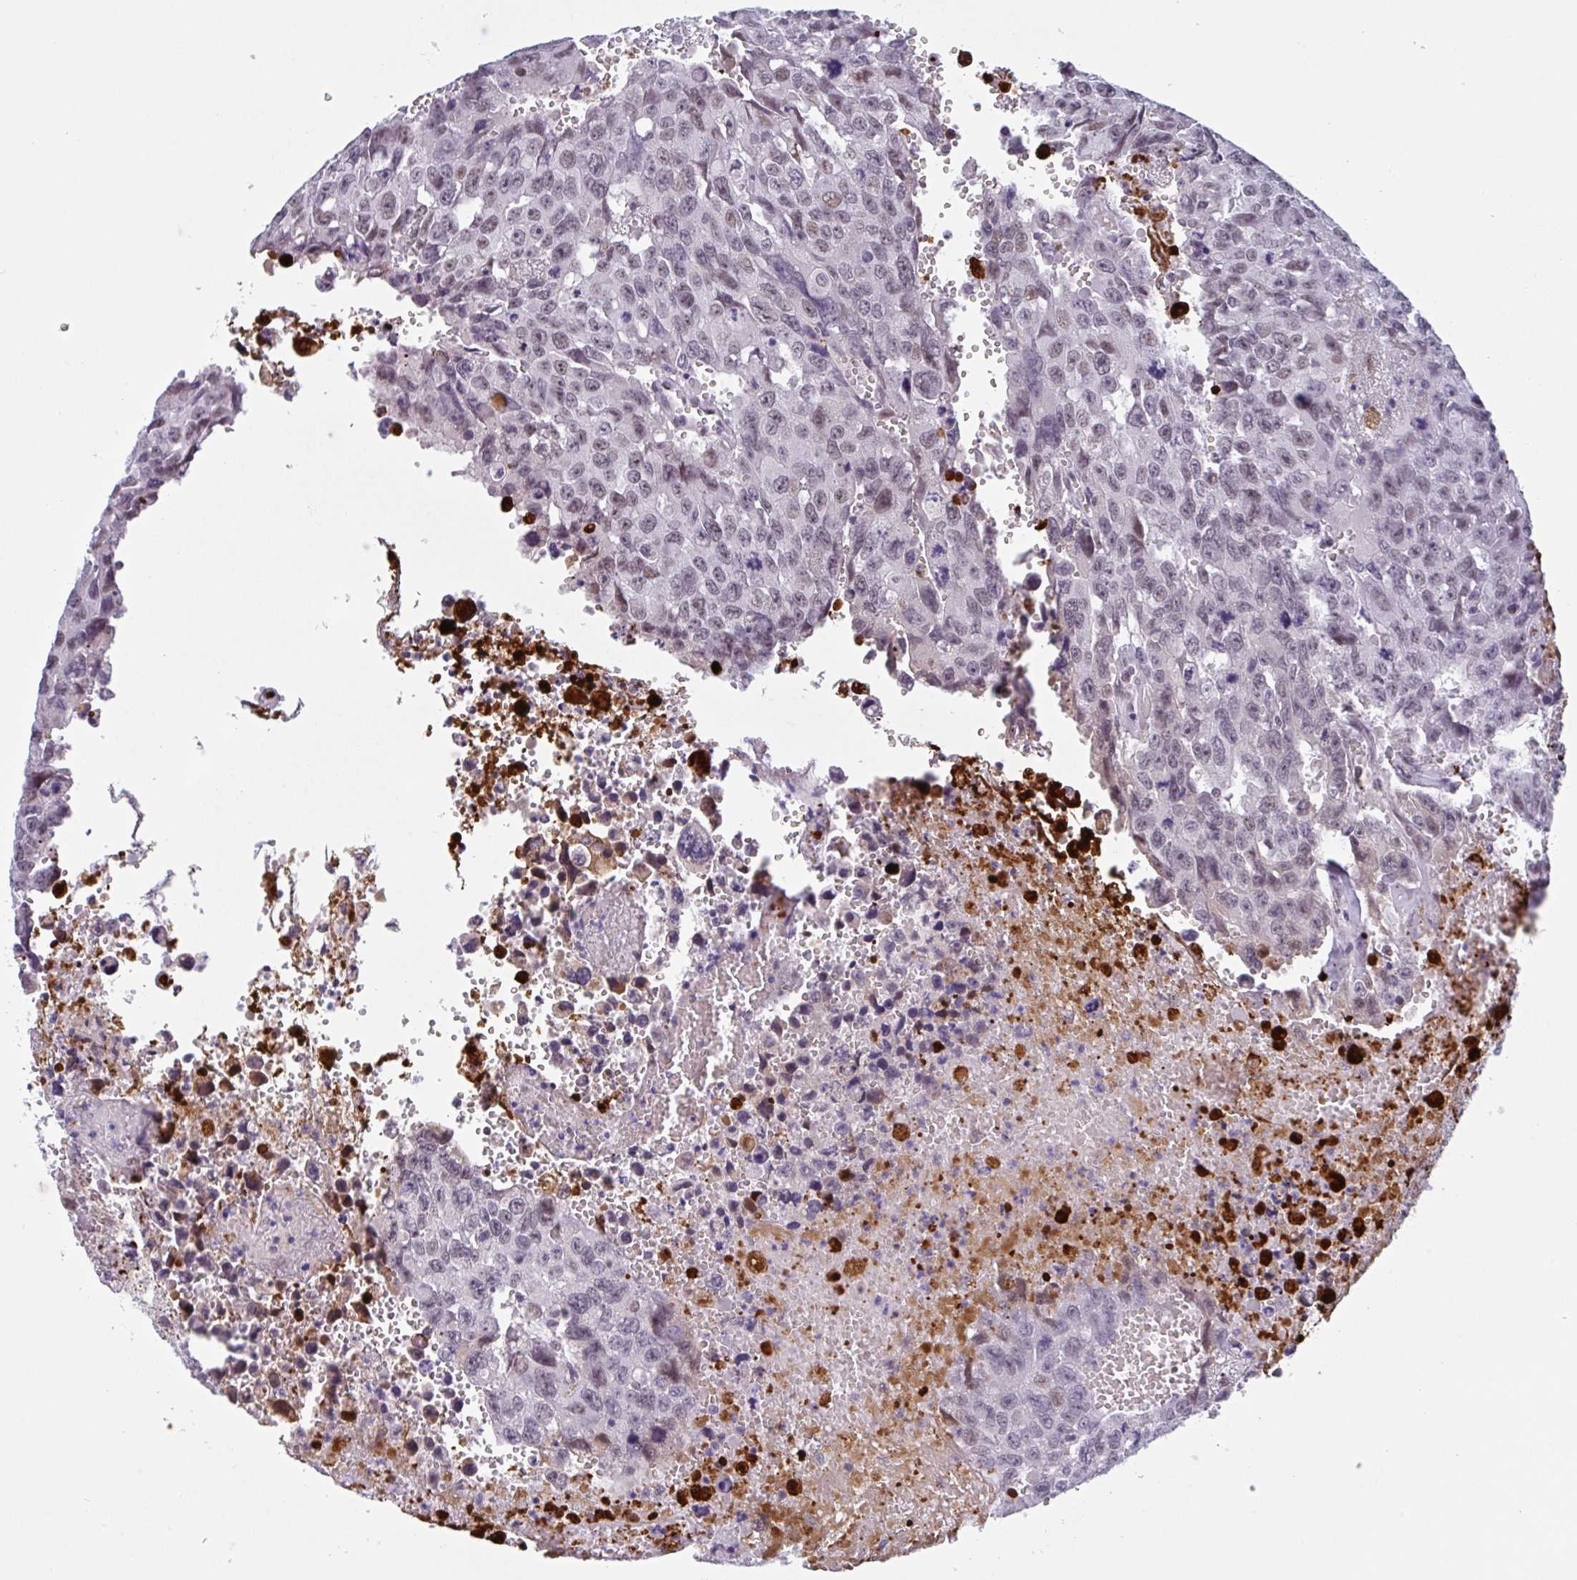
{"staining": {"intensity": "moderate", "quantity": "25%-75%", "location": "nuclear"}, "tissue": "testis cancer", "cell_type": "Tumor cells", "image_type": "cancer", "snomed": [{"axis": "morphology", "description": "Seminoma, NOS"}, {"axis": "topography", "description": "Testis"}], "caption": "This photomicrograph exhibits IHC staining of human testis cancer (seminoma), with medium moderate nuclear staining in approximately 25%-75% of tumor cells.", "gene": "PLG", "patient": {"sex": "male", "age": 26}}